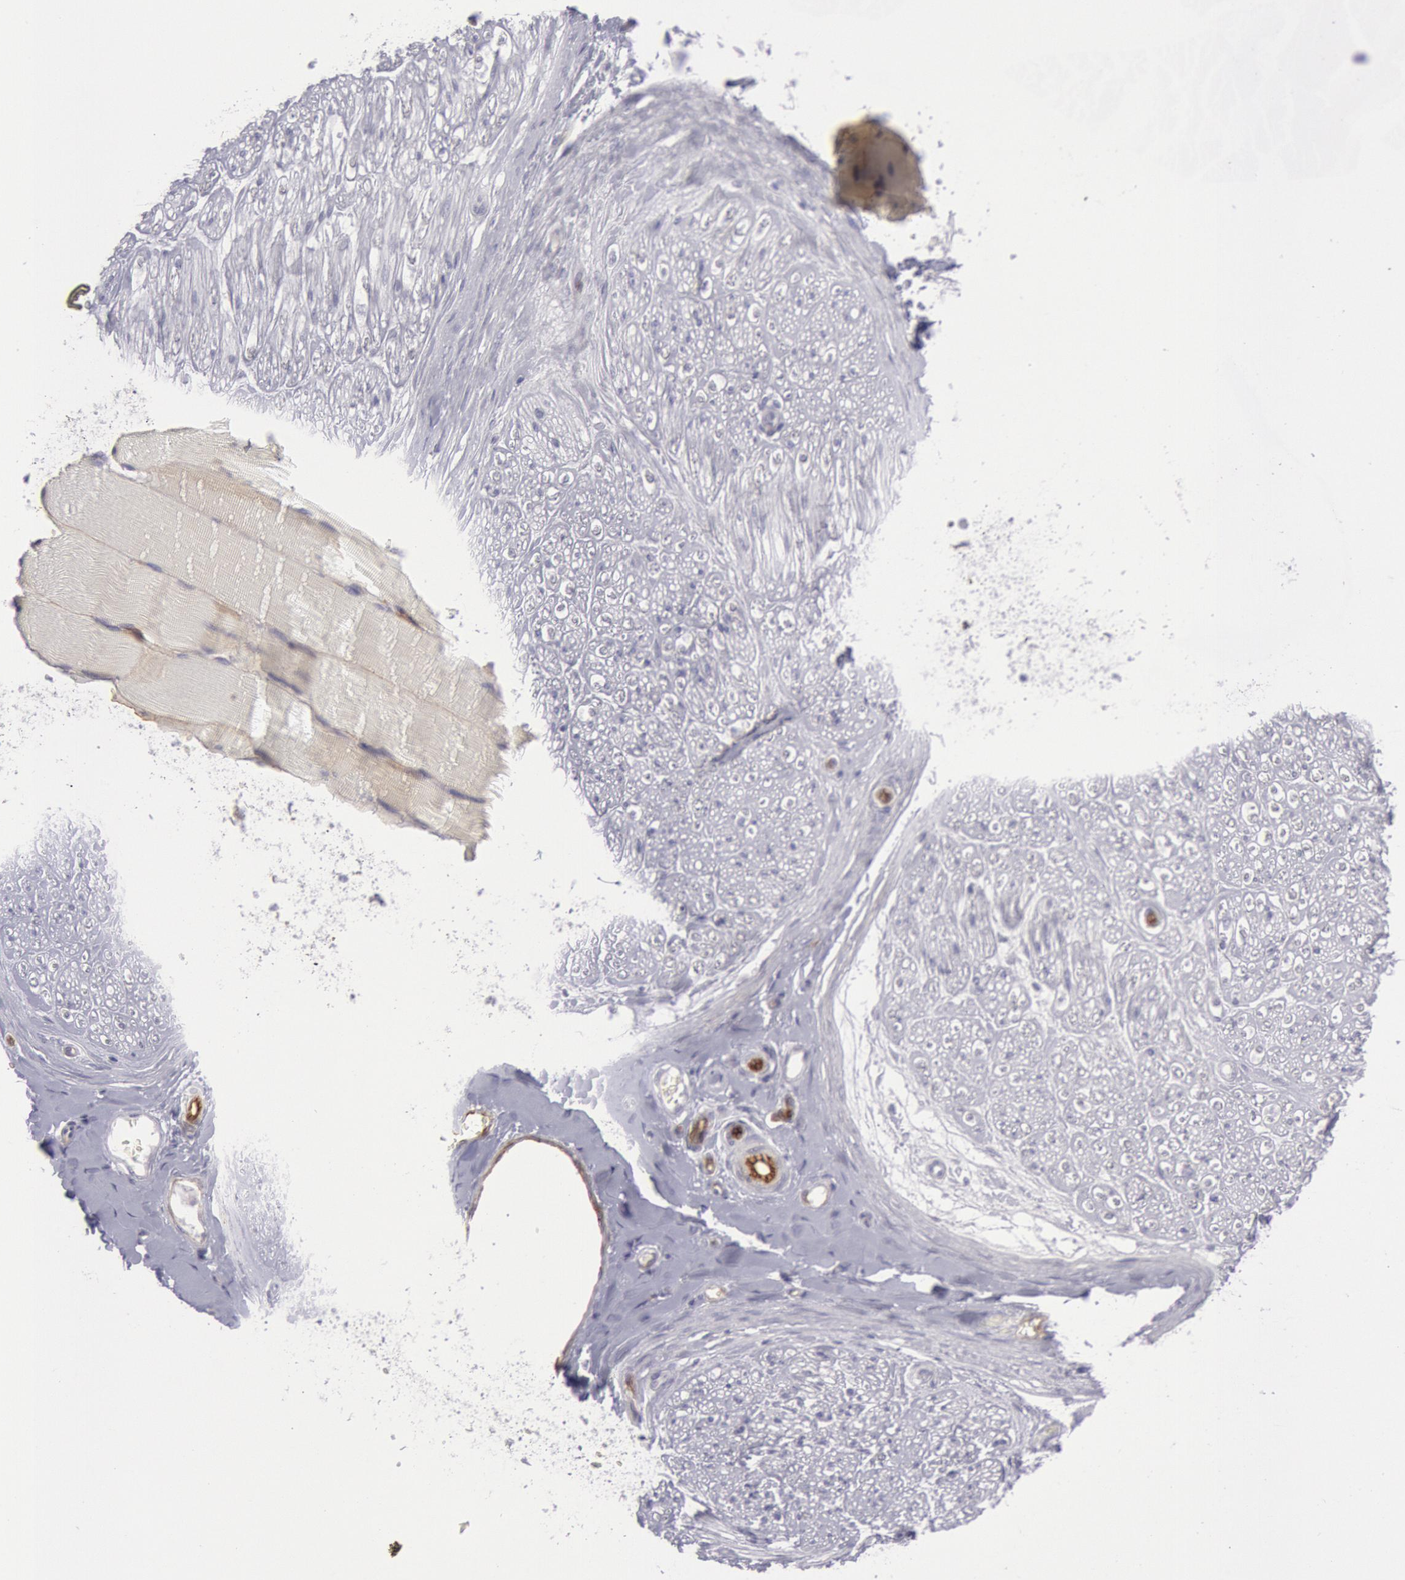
{"staining": {"intensity": "weak", "quantity": "<25%", "location": "cytoplasmic/membranous"}, "tissue": "adipose tissue", "cell_type": "Adipocytes", "image_type": "normal", "snomed": [{"axis": "morphology", "description": "Normal tissue, NOS"}, {"axis": "morphology", "description": "Squamous cell carcinoma, NOS"}, {"axis": "topography", "description": "Skin"}, {"axis": "topography", "description": "Peripheral nerve tissue"}], "caption": "The micrograph exhibits no significant staining in adipocytes of adipose tissue. (DAB IHC with hematoxylin counter stain).", "gene": "CDH13", "patient": {"sex": "male", "age": 83}}